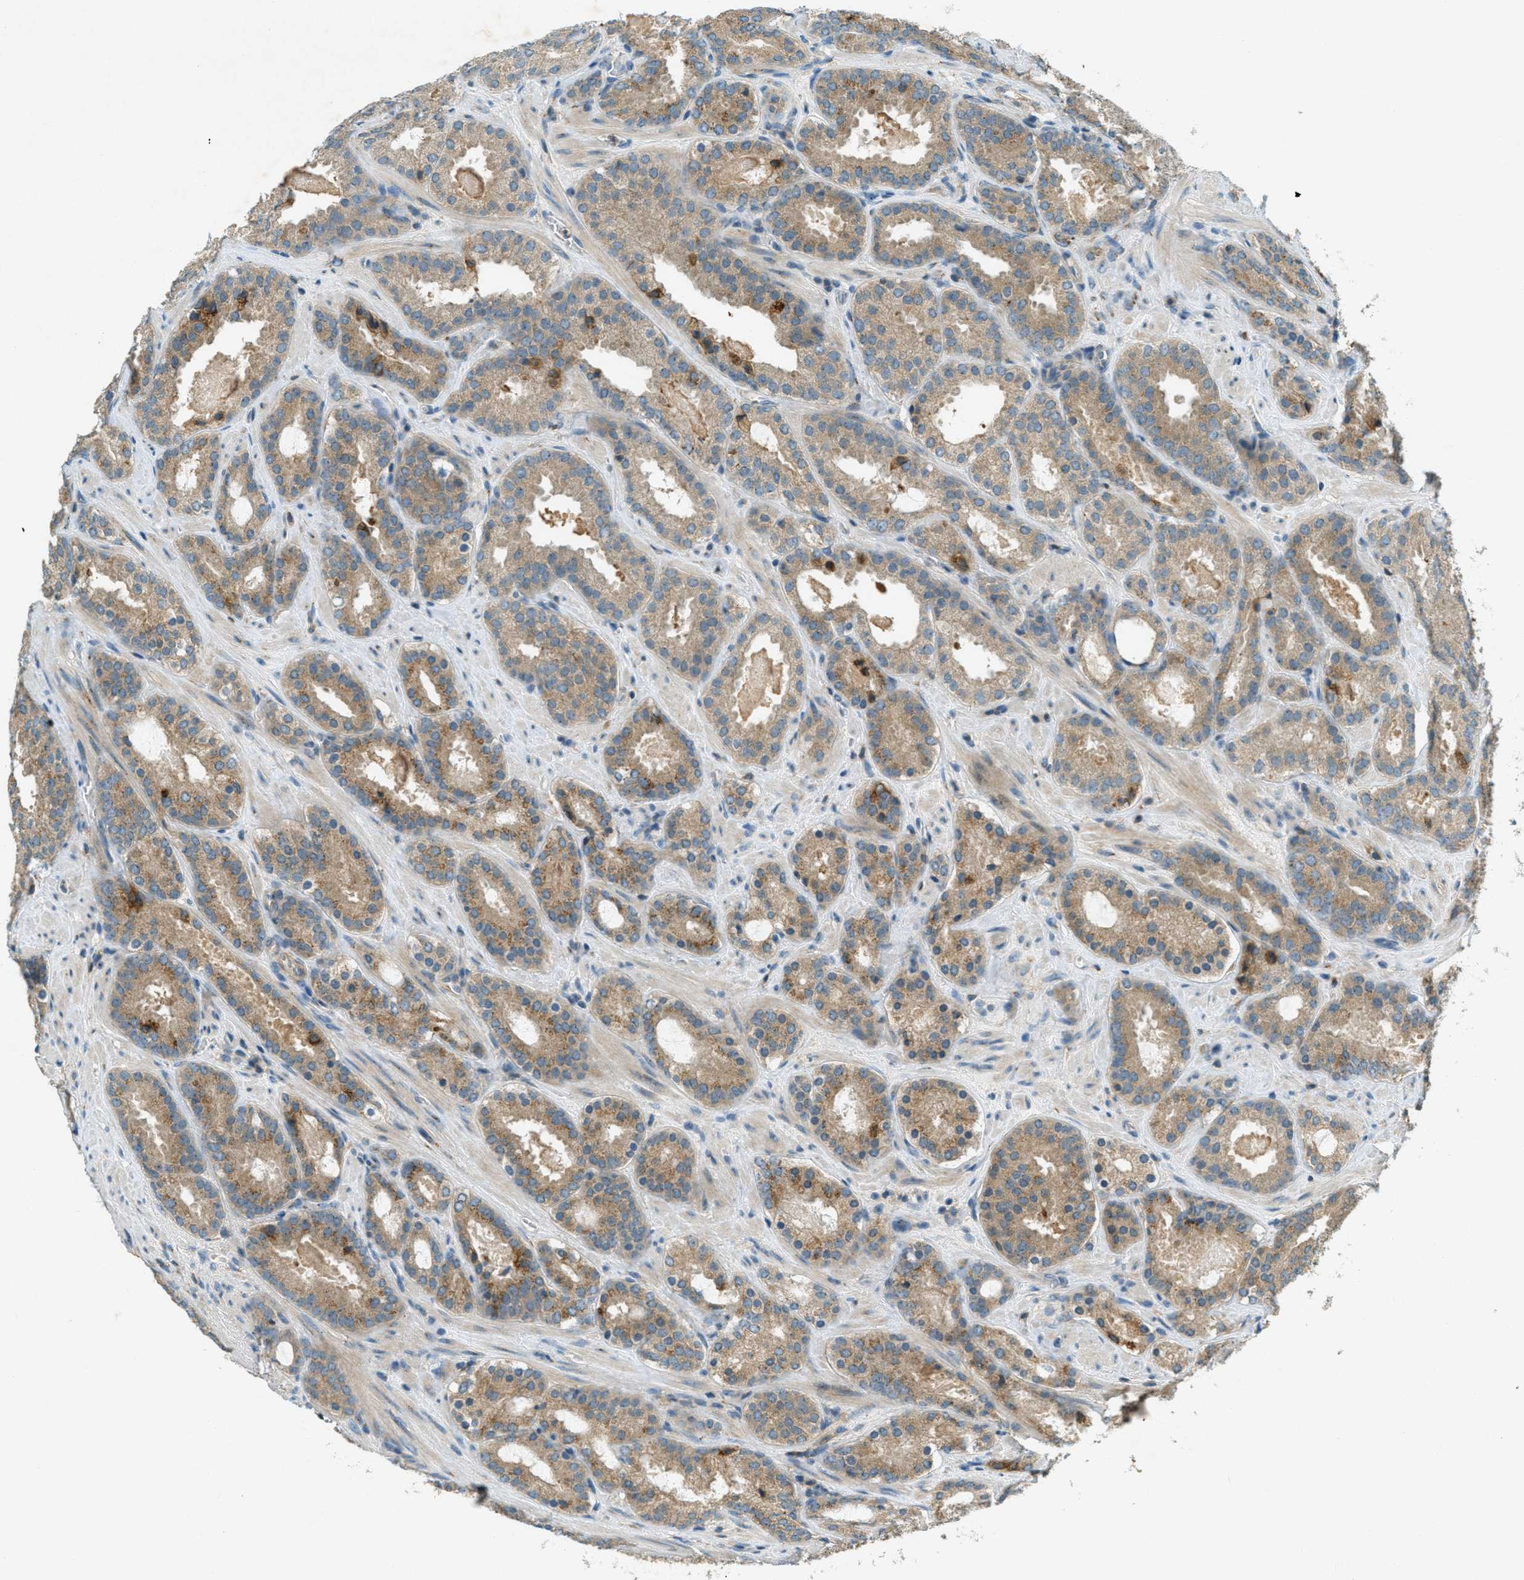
{"staining": {"intensity": "moderate", "quantity": ">75%", "location": "cytoplasmic/membranous"}, "tissue": "prostate cancer", "cell_type": "Tumor cells", "image_type": "cancer", "snomed": [{"axis": "morphology", "description": "Adenocarcinoma, Low grade"}, {"axis": "topography", "description": "Prostate"}], "caption": "A micrograph of human prostate low-grade adenocarcinoma stained for a protein displays moderate cytoplasmic/membranous brown staining in tumor cells.", "gene": "NUDT4", "patient": {"sex": "male", "age": 69}}